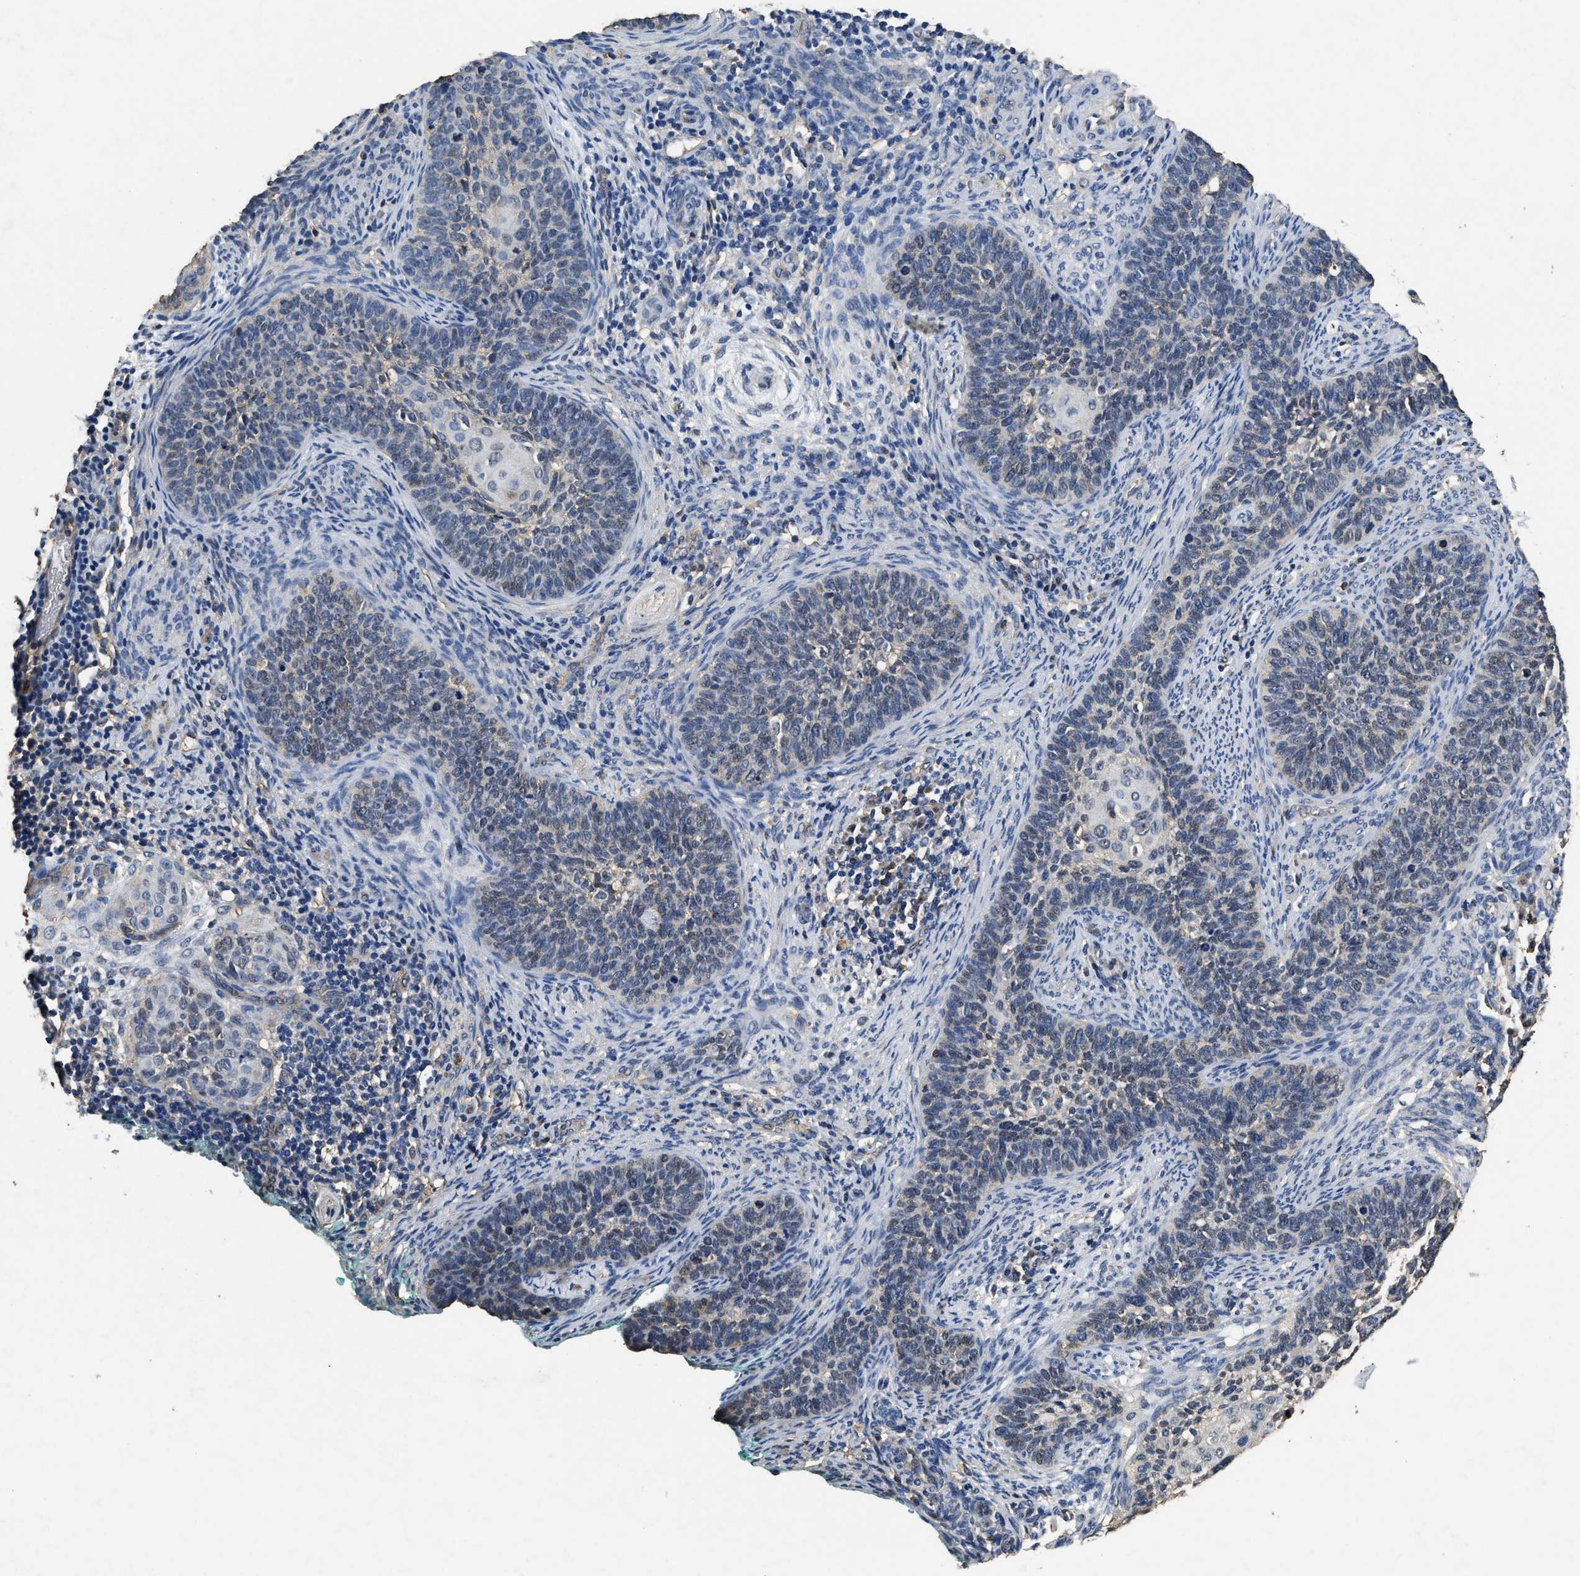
{"staining": {"intensity": "weak", "quantity": "<25%", "location": "nuclear"}, "tissue": "cervical cancer", "cell_type": "Tumor cells", "image_type": "cancer", "snomed": [{"axis": "morphology", "description": "Squamous cell carcinoma, NOS"}, {"axis": "topography", "description": "Cervix"}], "caption": "Tumor cells are negative for protein expression in human cervical cancer (squamous cell carcinoma).", "gene": "YWHAE", "patient": {"sex": "female", "age": 33}}